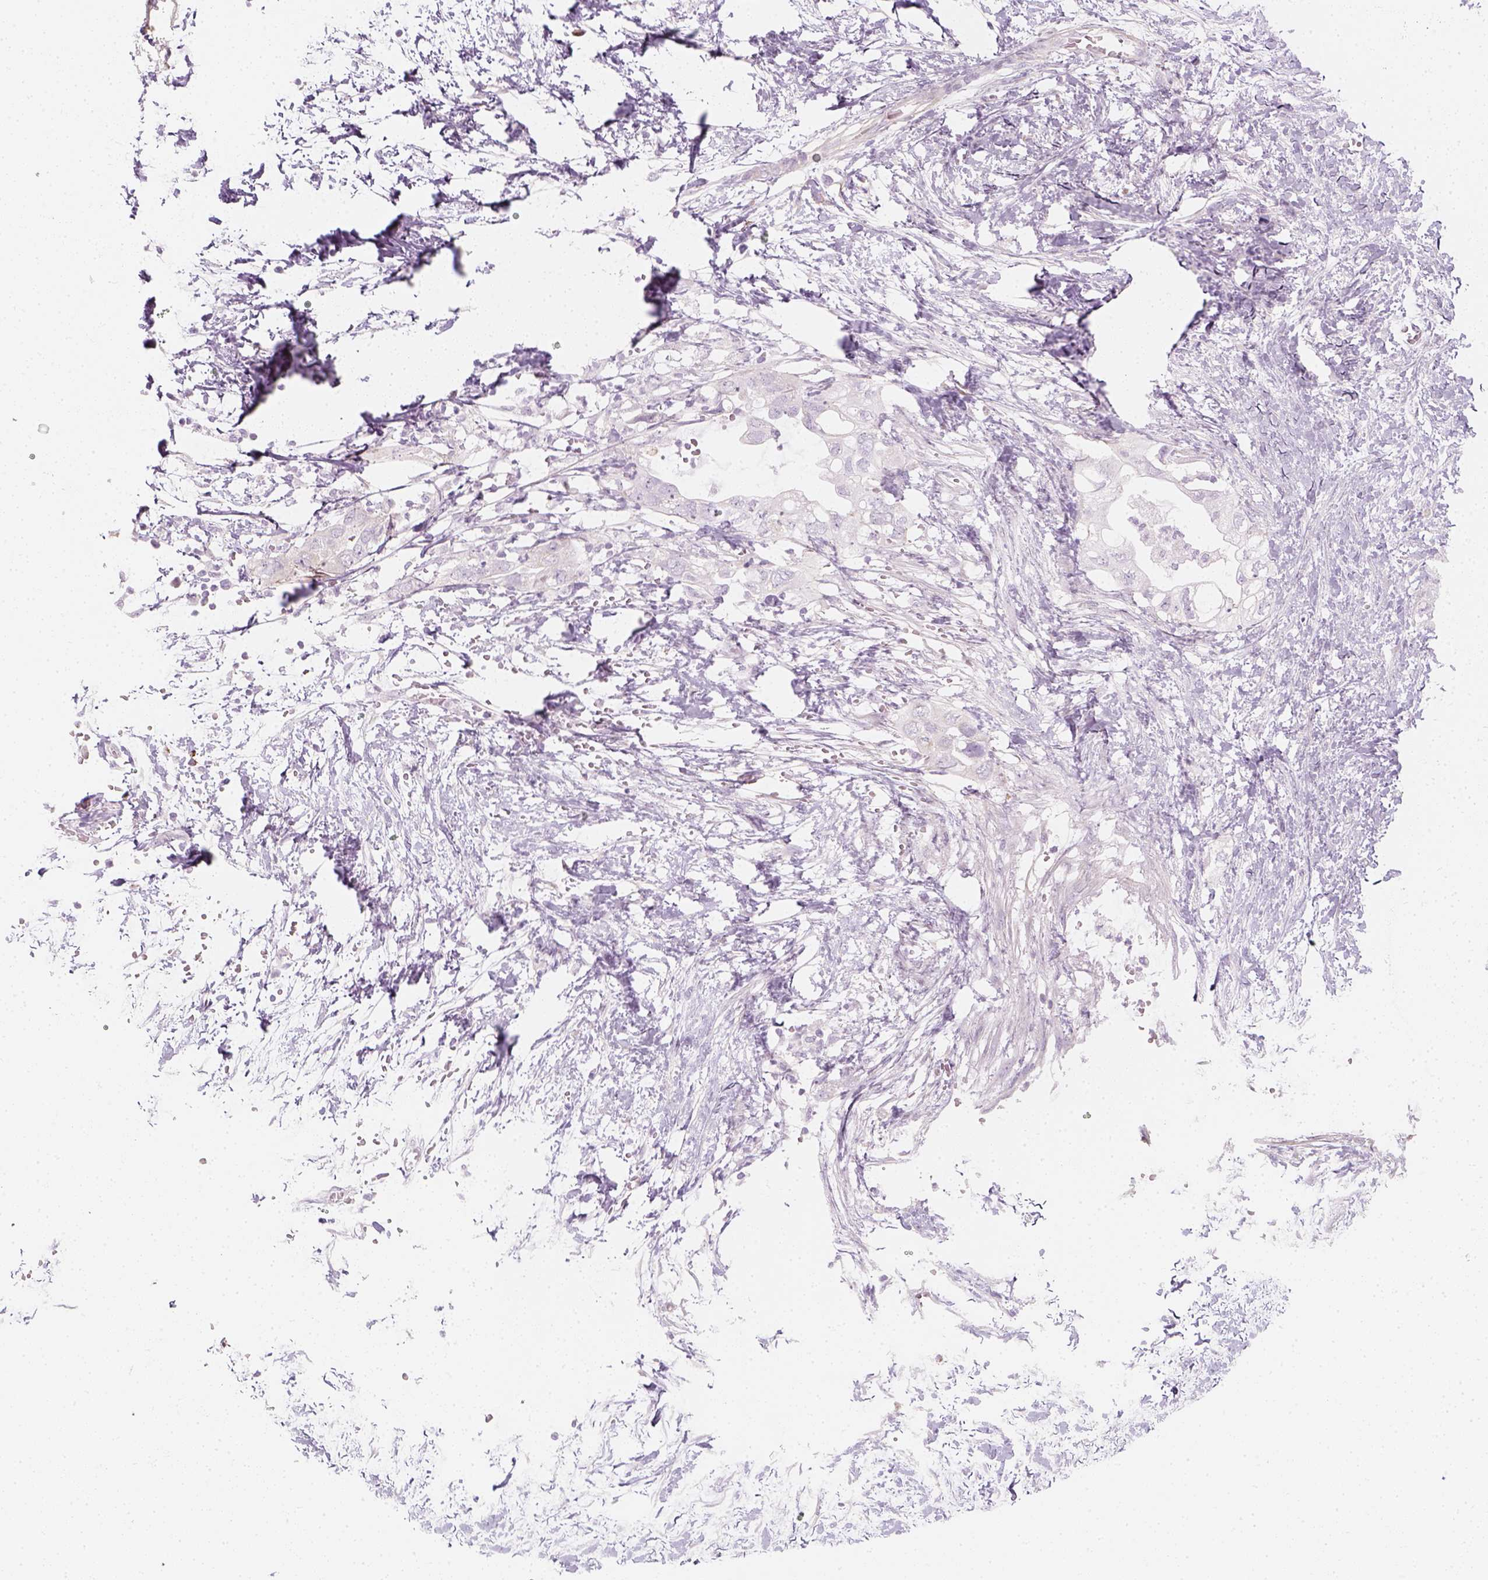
{"staining": {"intensity": "negative", "quantity": "none", "location": "none"}, "tissue": "pancreatic cancer", "cell_type": "Tumor cells", "image_type": "cancer", "snomed": [{"axis": "morphology", "description": "Adenocarcinoma, NOS"}, {"axis": "topography", "description": "Pancreas"}], "caption": "Pancreatic cancer was stained to show a protein in brown. There is no significant staining in tumor cells.", "gene": "PRAME", "patient": {"sex": "female", "age": 72}}